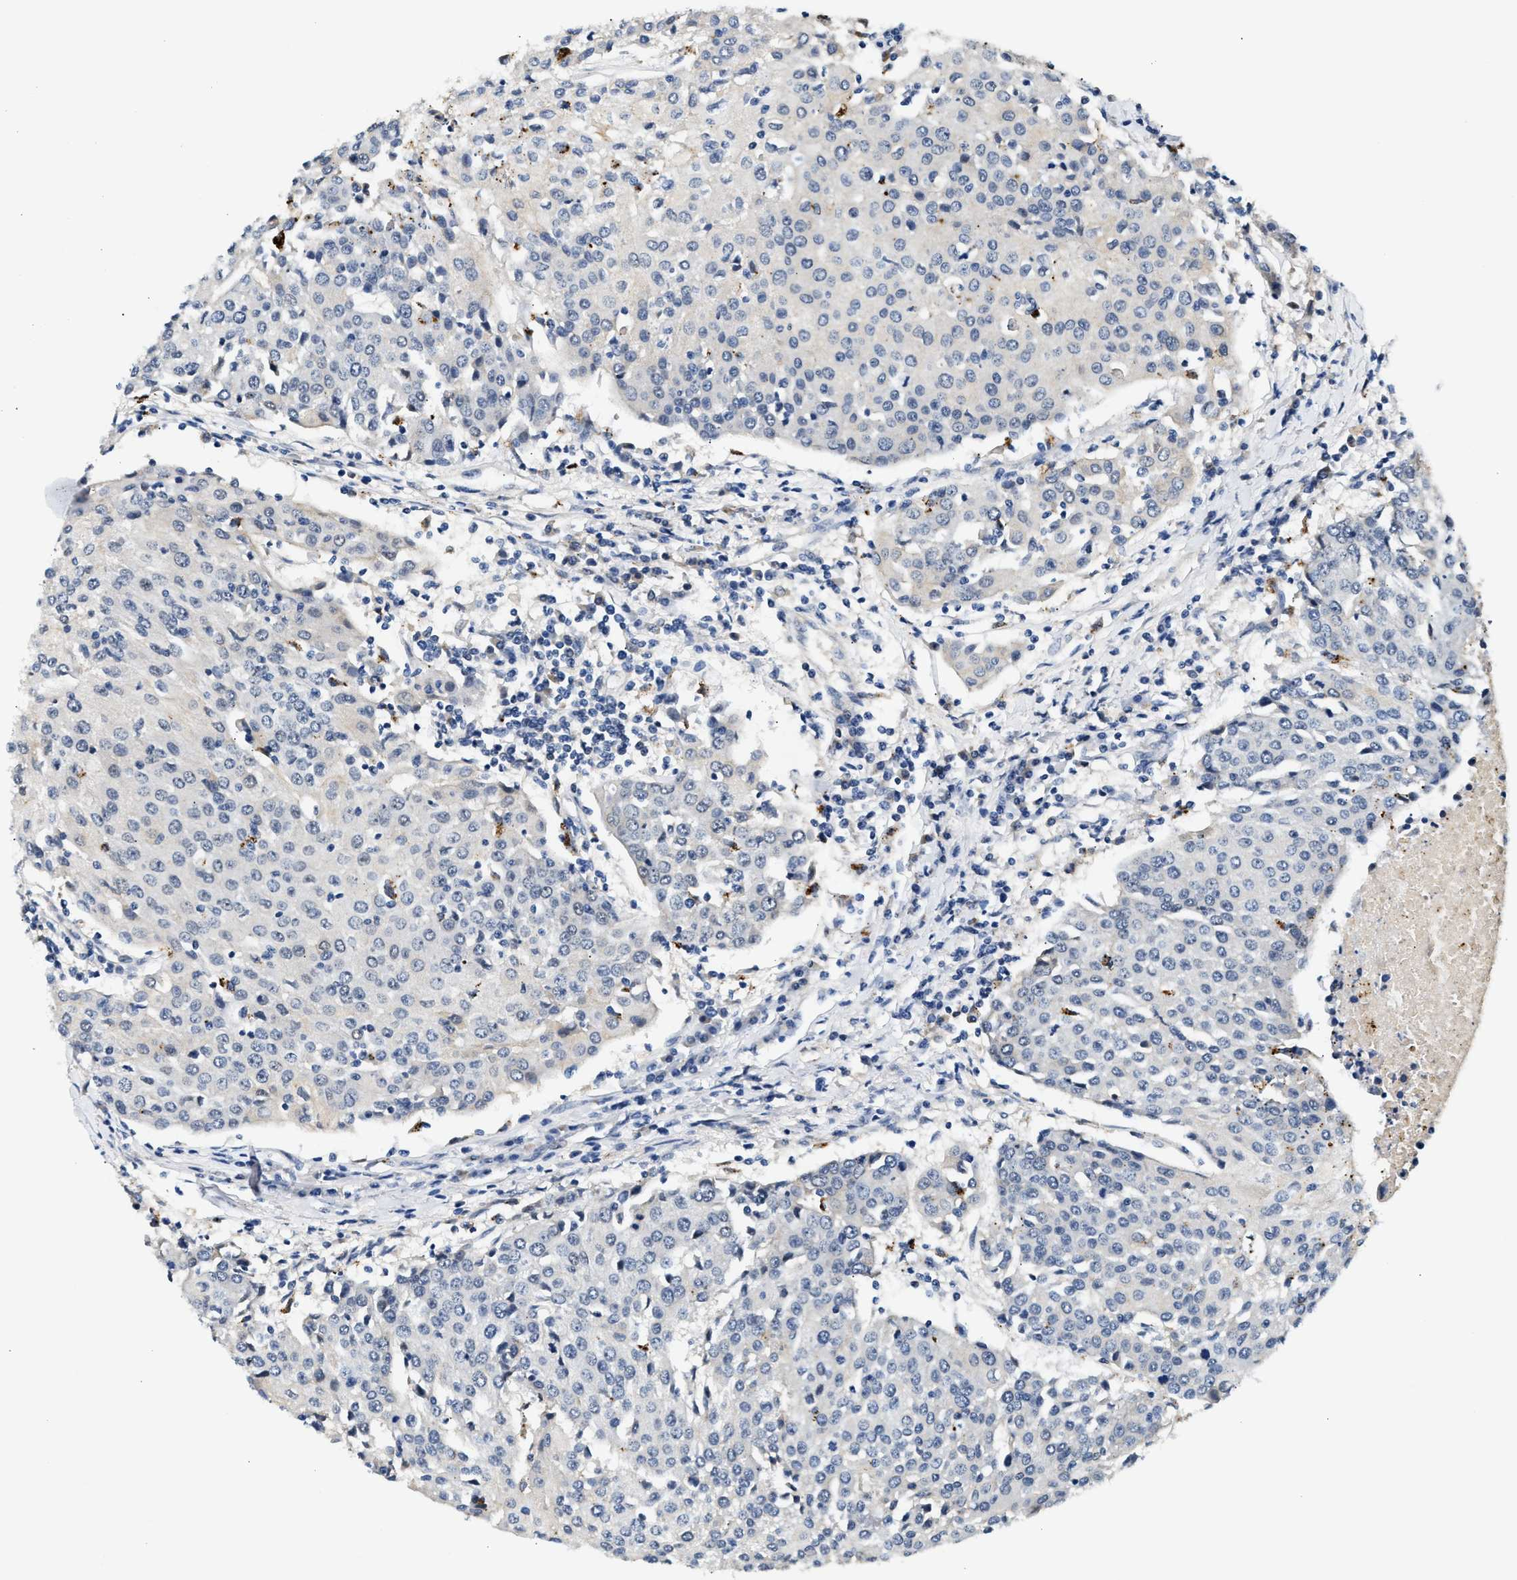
{"staining": {"intensity": "negative", "quantity": "none", "location": "none"}, "tissue": "urothelial cancer", "cell_type": "Tumor cells", "image_type": "cancer", "snomed": [{"axis": "morphology", "description": "Urothelial carcinoma, High grade"}, {"axis": "topography", "description": "Urinary bladder"}], "caption": "Immunohistochemistry (IHC) micrograph of neoplastic tissue: high-grade urothelial carcinoma stained with DAB (3,3'-diaminobenzidine) exhibits no significant protein positivity in tumor cells.", "gene": "MED22", "patient": {"sex": "female", "age": 85}}